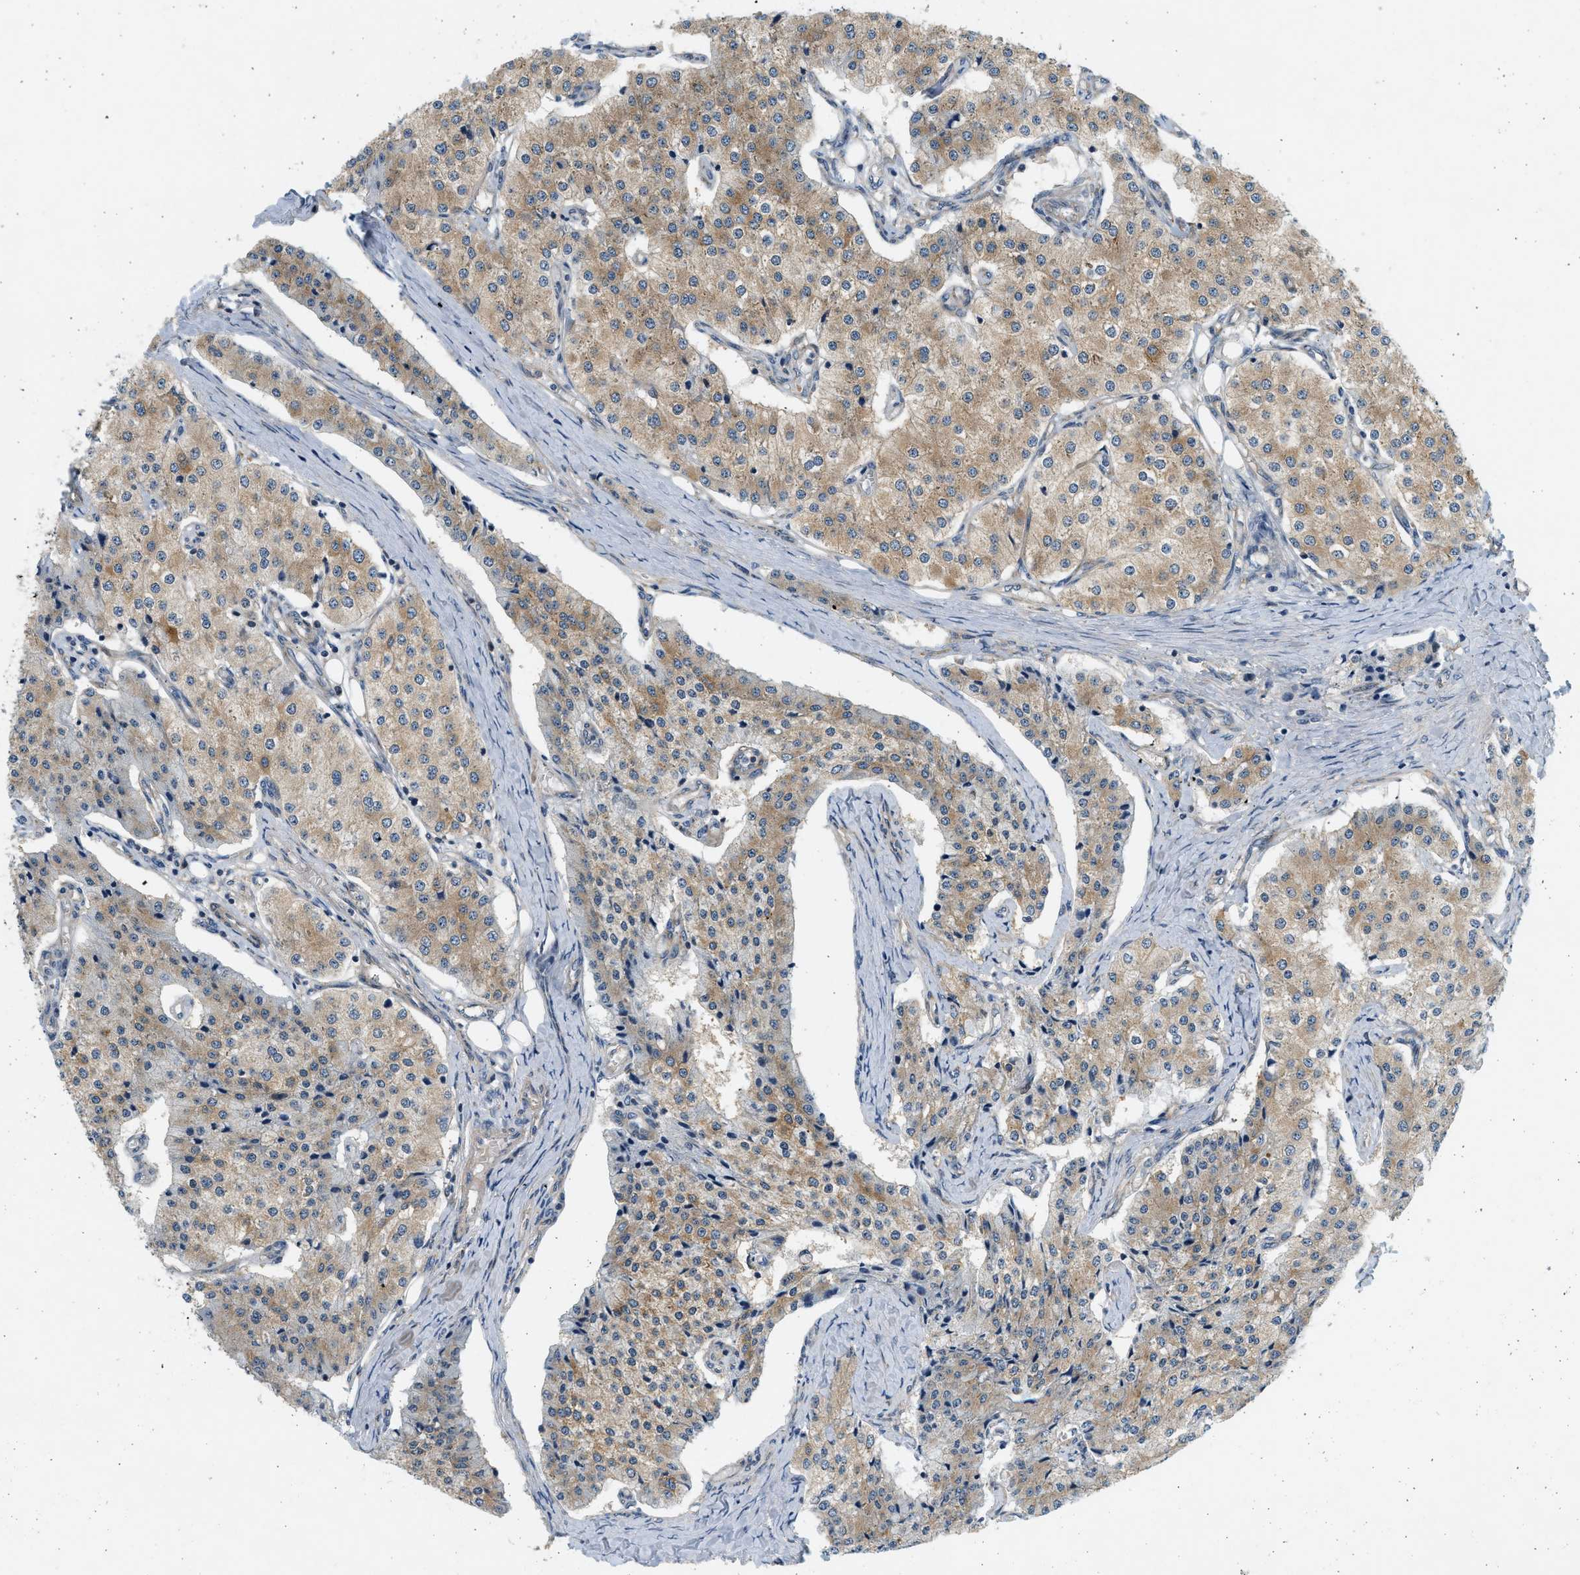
{"staining": {"intensity": "moderate", "quantity": ">75%", "location": "cytoplasmic/membranous"}, "tissue": "carcinoid", "cell_type": "Tumor cells", "image_type": "cancer", "snomed": [{"axis": "morphology", "description": "Carcinoid, malignant, NOS"}, {"axis": "topography", "description": "Colon"}], "caption": "Tumor cells demonstrate medium levels of moderate cytoplasmic/membranous expression in about >75% of cells in malignant carcinoid.", "gene": "KDELR2", "patient": {"sex": "female", "age": 52}}